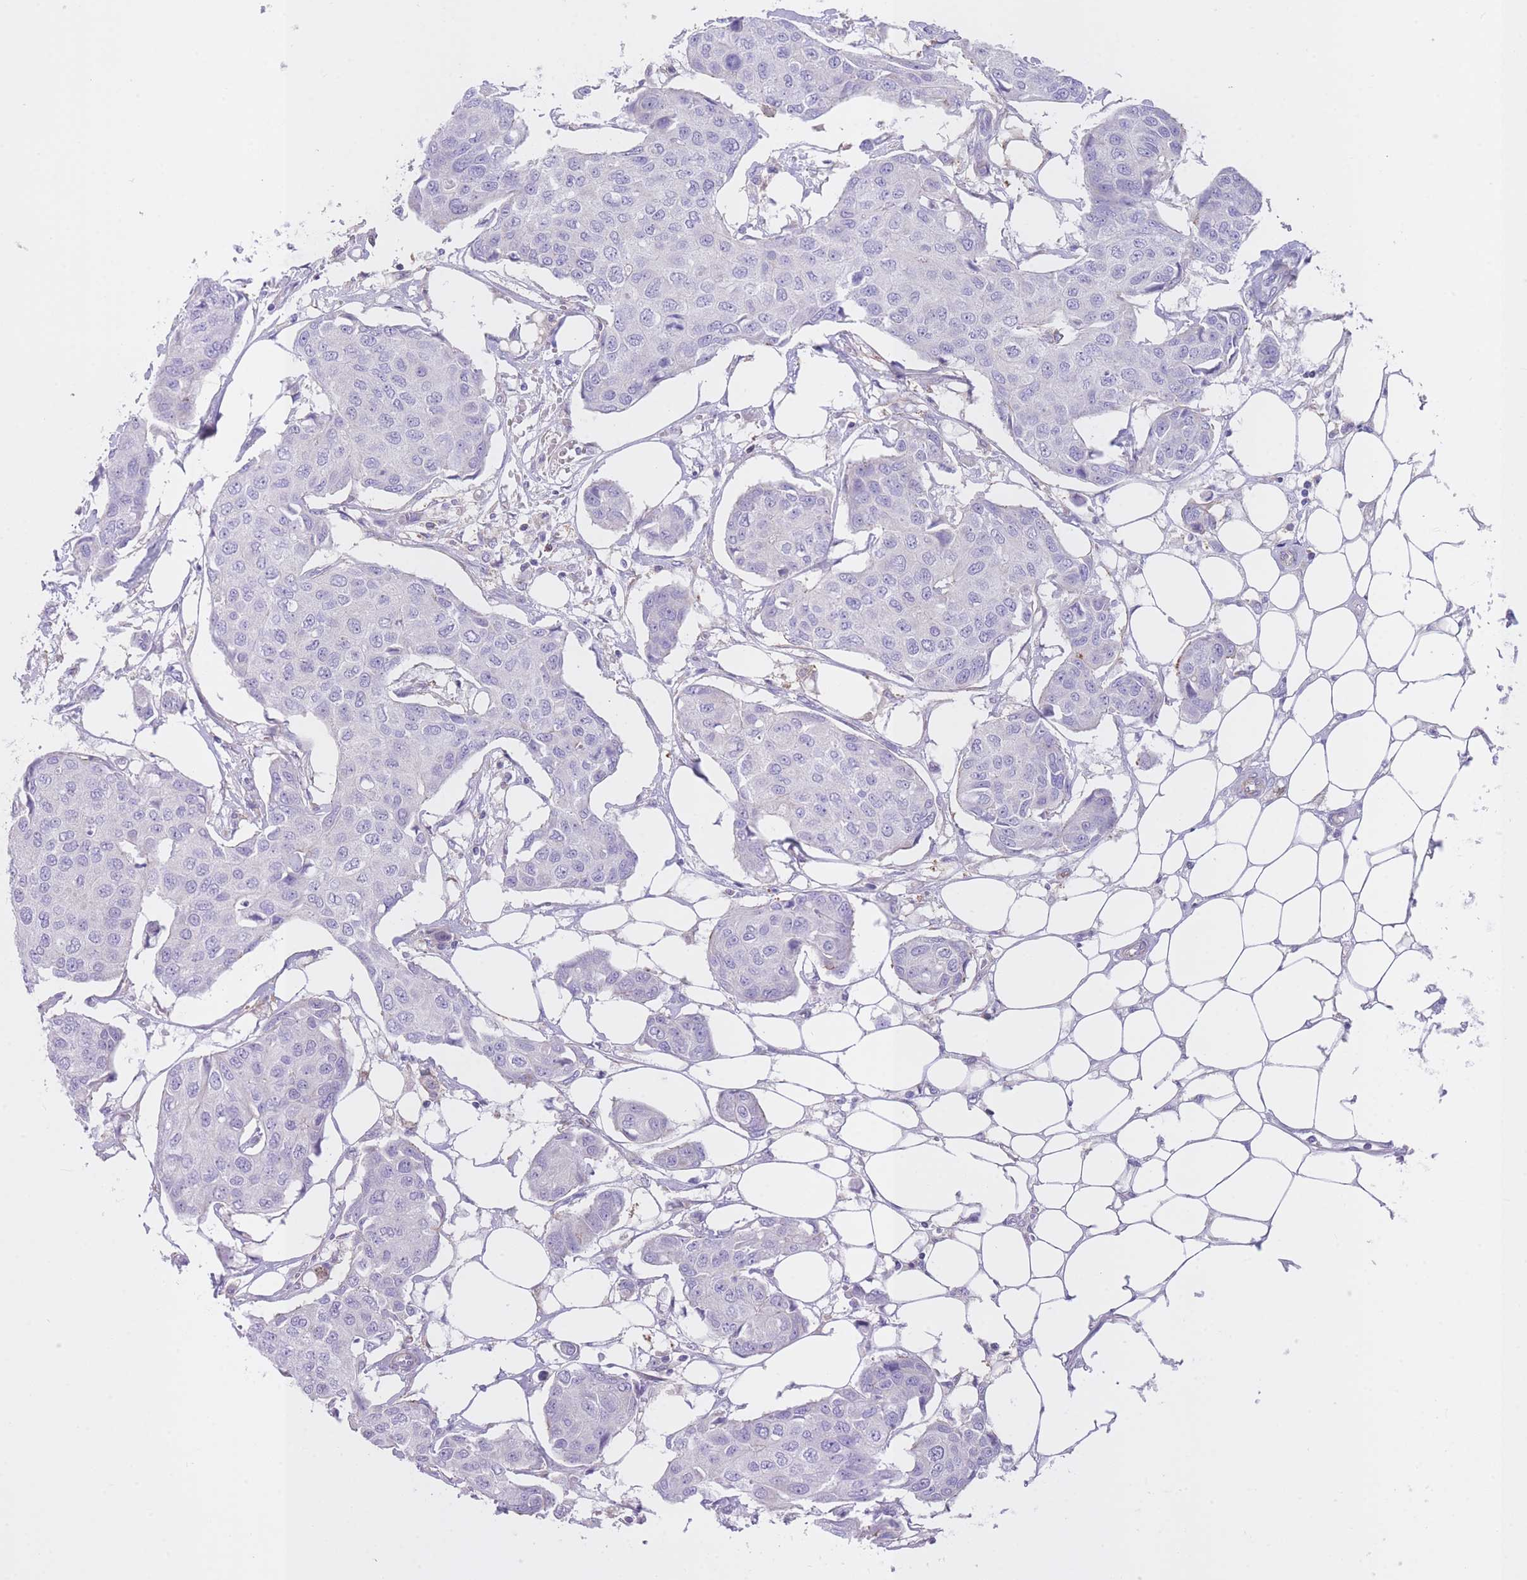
{"staining": {"intensity": "negative", "quantity": "none", "location": "none"}, "tissue": "breast cancer", "cell_type": "Tumor cells", "image_type": "cancer", "snomed": [{"axis": "morphology", "description": "Duct carcinoma"}, {"axis": "topography", "description": "Breast"}, {"axis": "topography", "description": "Lymph node"}], "caption": "A high-resolution image shows immunohistochemistry (IHC) staining of infiltrating ductal carcinoma (breast), which displays no significant expression in tumor cells.", "gene": "LDB3", "patient": {"sex": "female", "age": 80}}